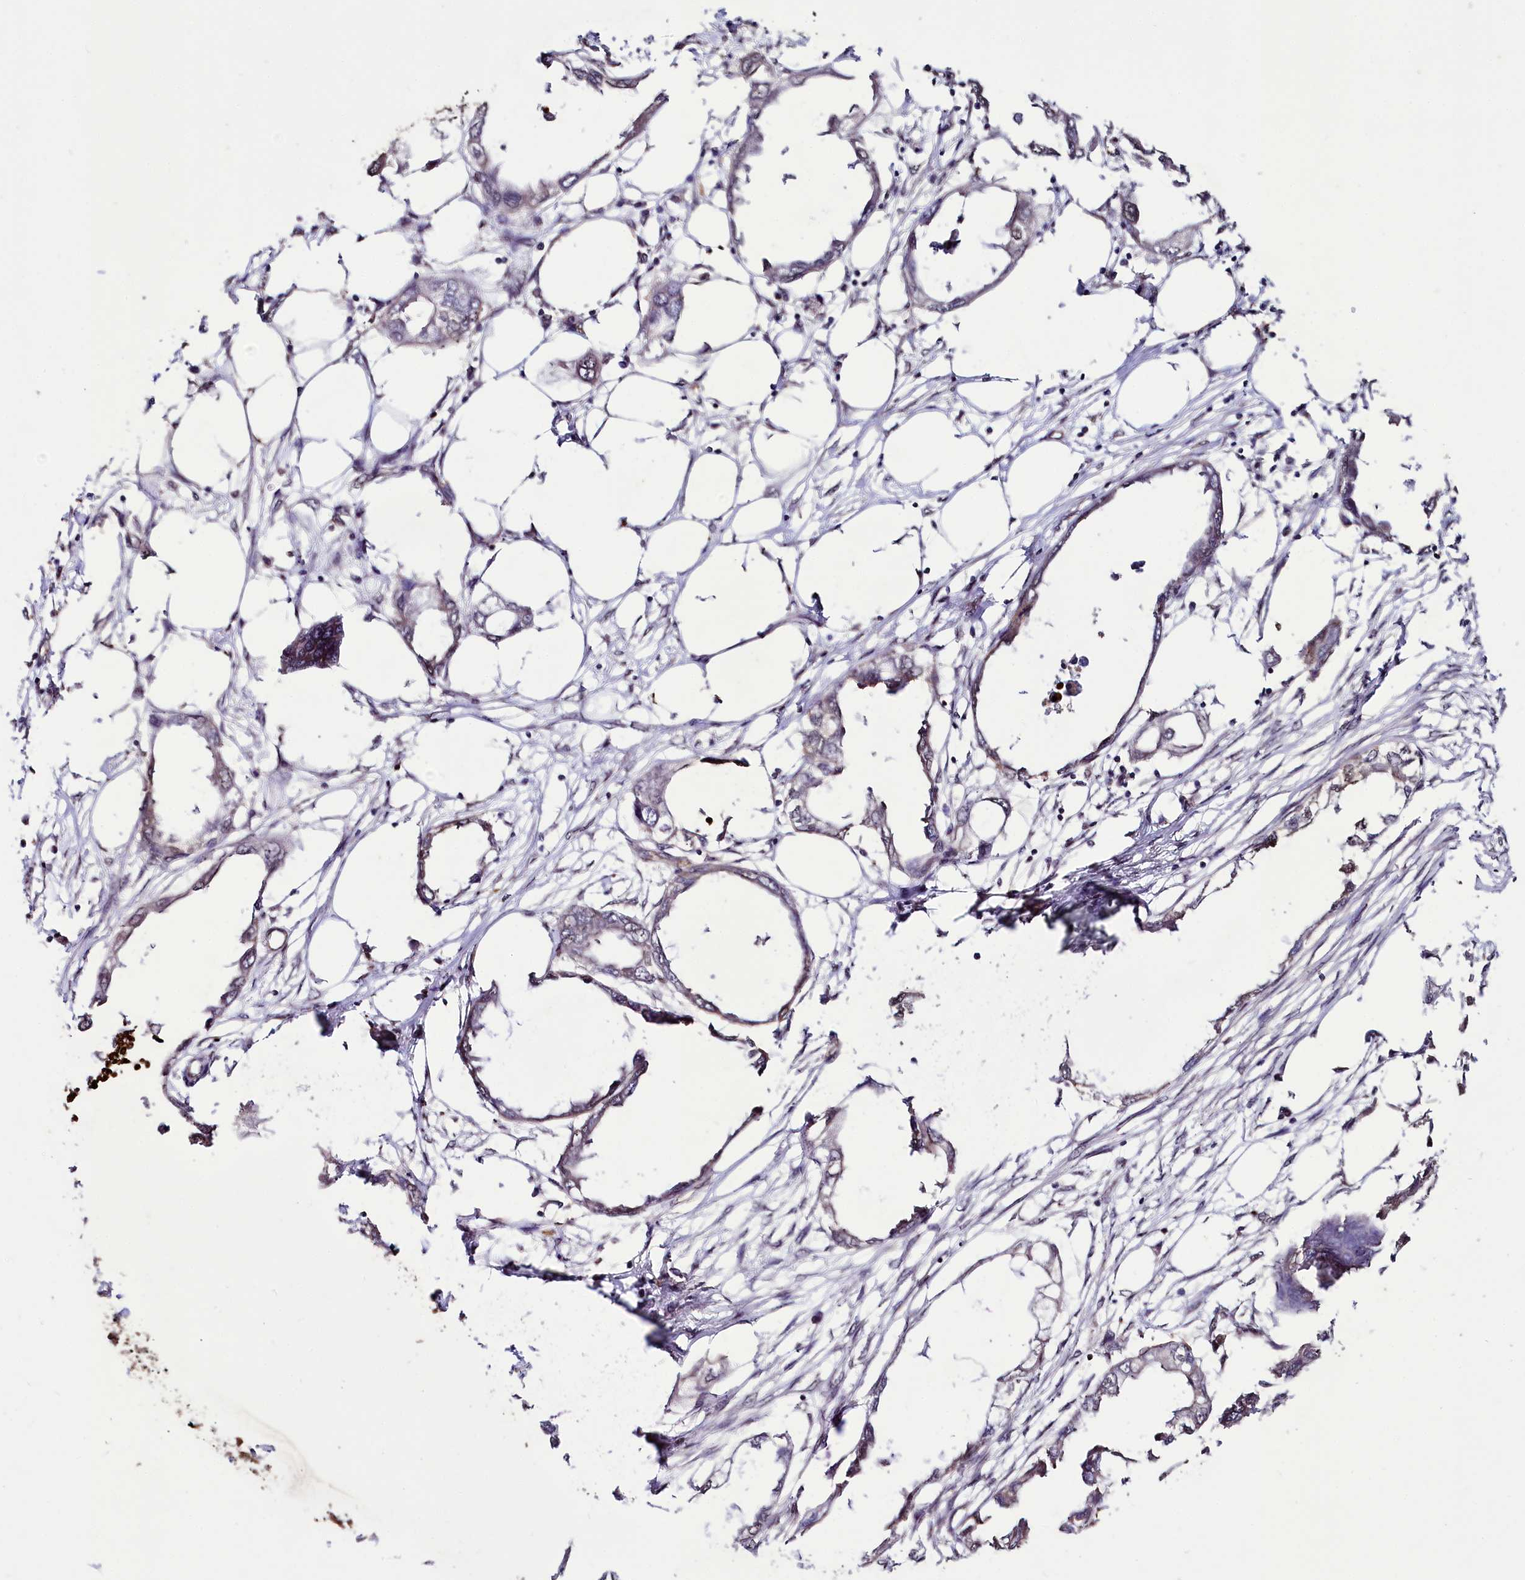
{"staining": {"intensity": "negative", "quantity": "none", "location": "none"}, "tissue": "endometrial cancer", "cell_type": "Tumor cells", "image_type": "cancer", "snomed": [{"axis": "morphology", "description": "Adenocarcinoma, NOS"}, {"axis": "morphology", "description": "Adenocarcinoma, metastatic, NOS"}, {"axis": "topography", "description": "Adipose tissue"}, {"axis": "topography", "description": "Endometrium"}], "caption": "The IHC histopathology image has no significant positivity in tumor cells of endometrial adenocarcinoma tissue.", "gene": "KLRB1", "patient": {"sex": "female", "age": 67}}